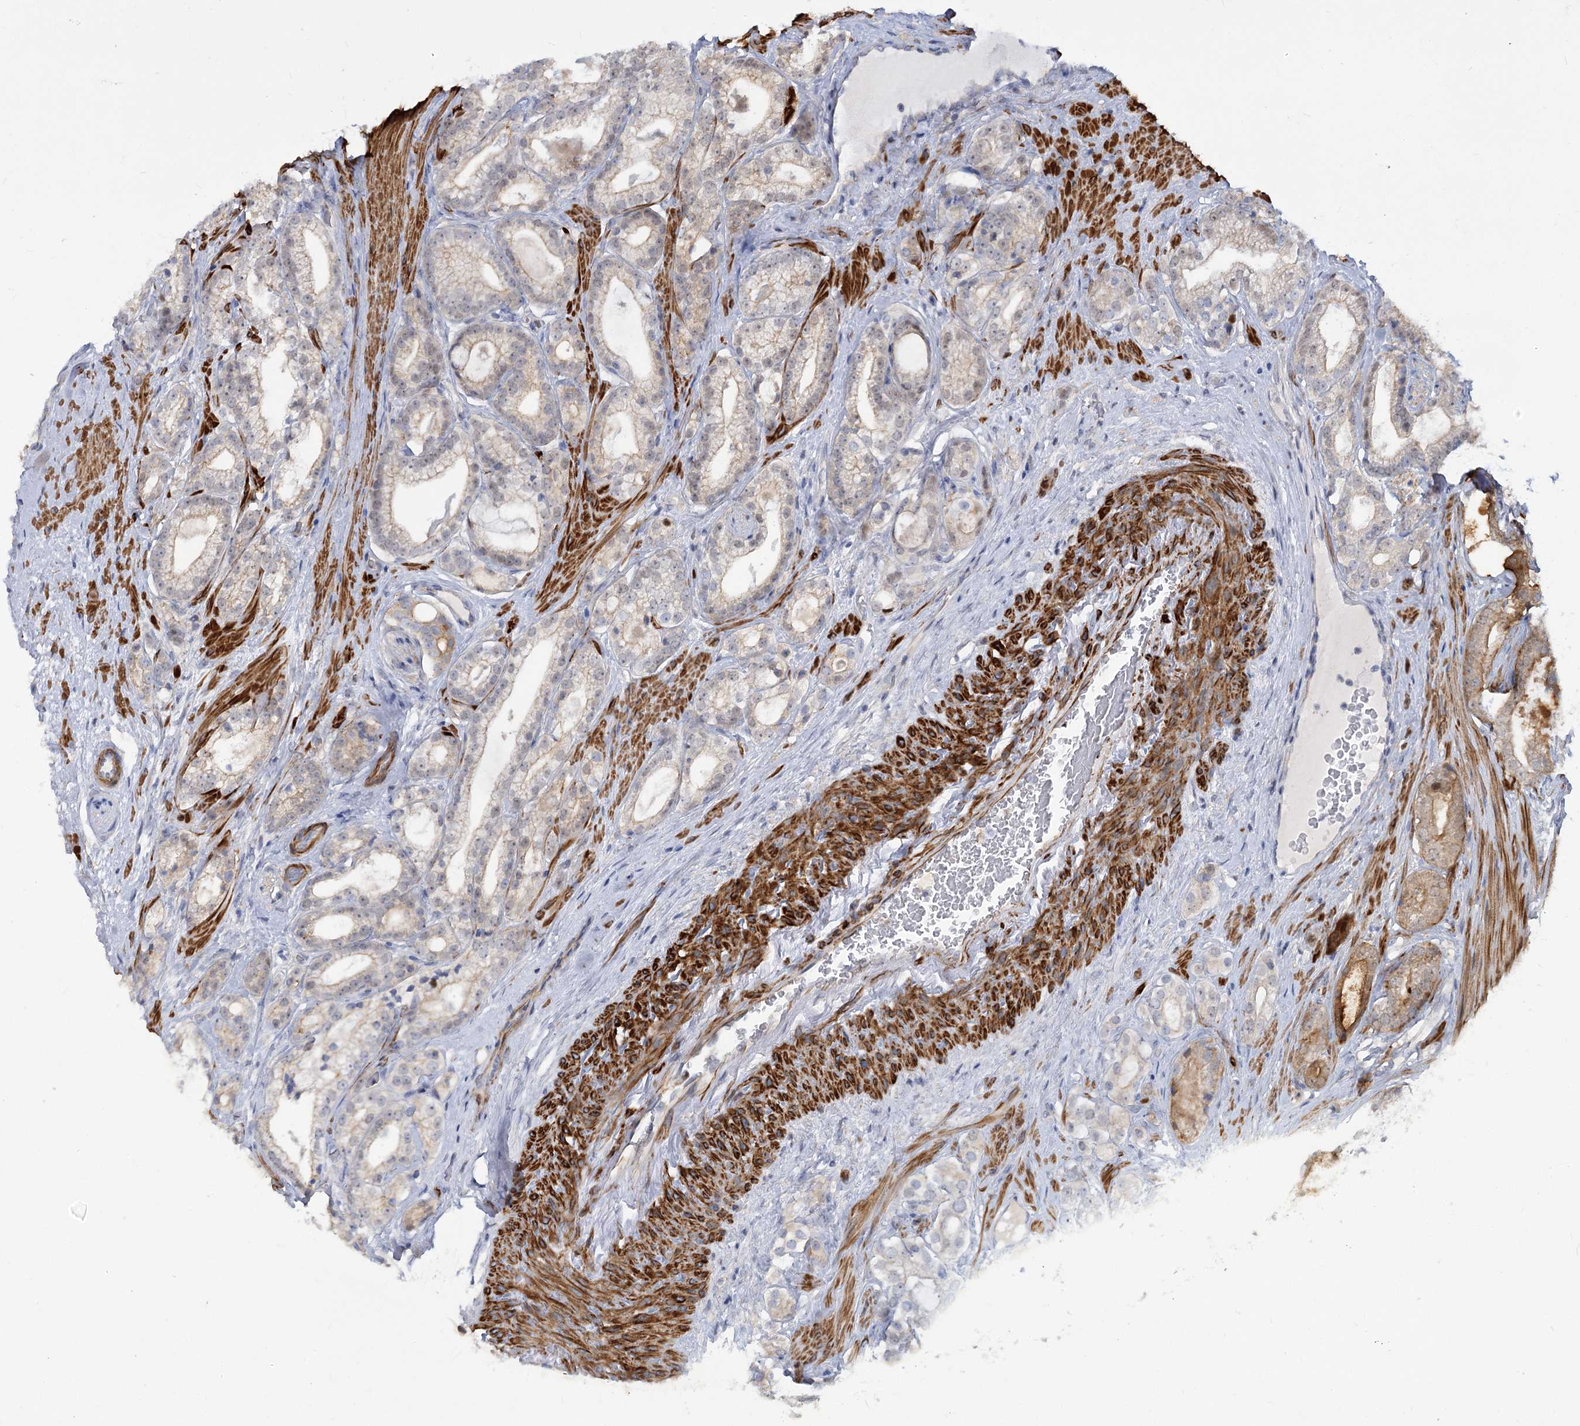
{"staining": {"intensity": "moderate", "quantity": "25%-75%", "location": "cytoplasmic/membranous,nuclear"}, "tissue": "prostate cancer", "cell_type": "Tumor cells", "image_type": "cancer", "snomed": [{"axis": "morphology", "description": "Adenocarcinoma, High grade"}, {"axis": "topography", "description": "Prostate"}], "caption": "Adenocarcinoma (high-grade) (prostate) tissue reveals moderate cytoplasmic/membranous and nuclear positivity in about 25%-75% of tumor cells, visualized by immunohistochemistry.", "gene": "ARSI", "patient": {"sex": "male", "age": 60}}